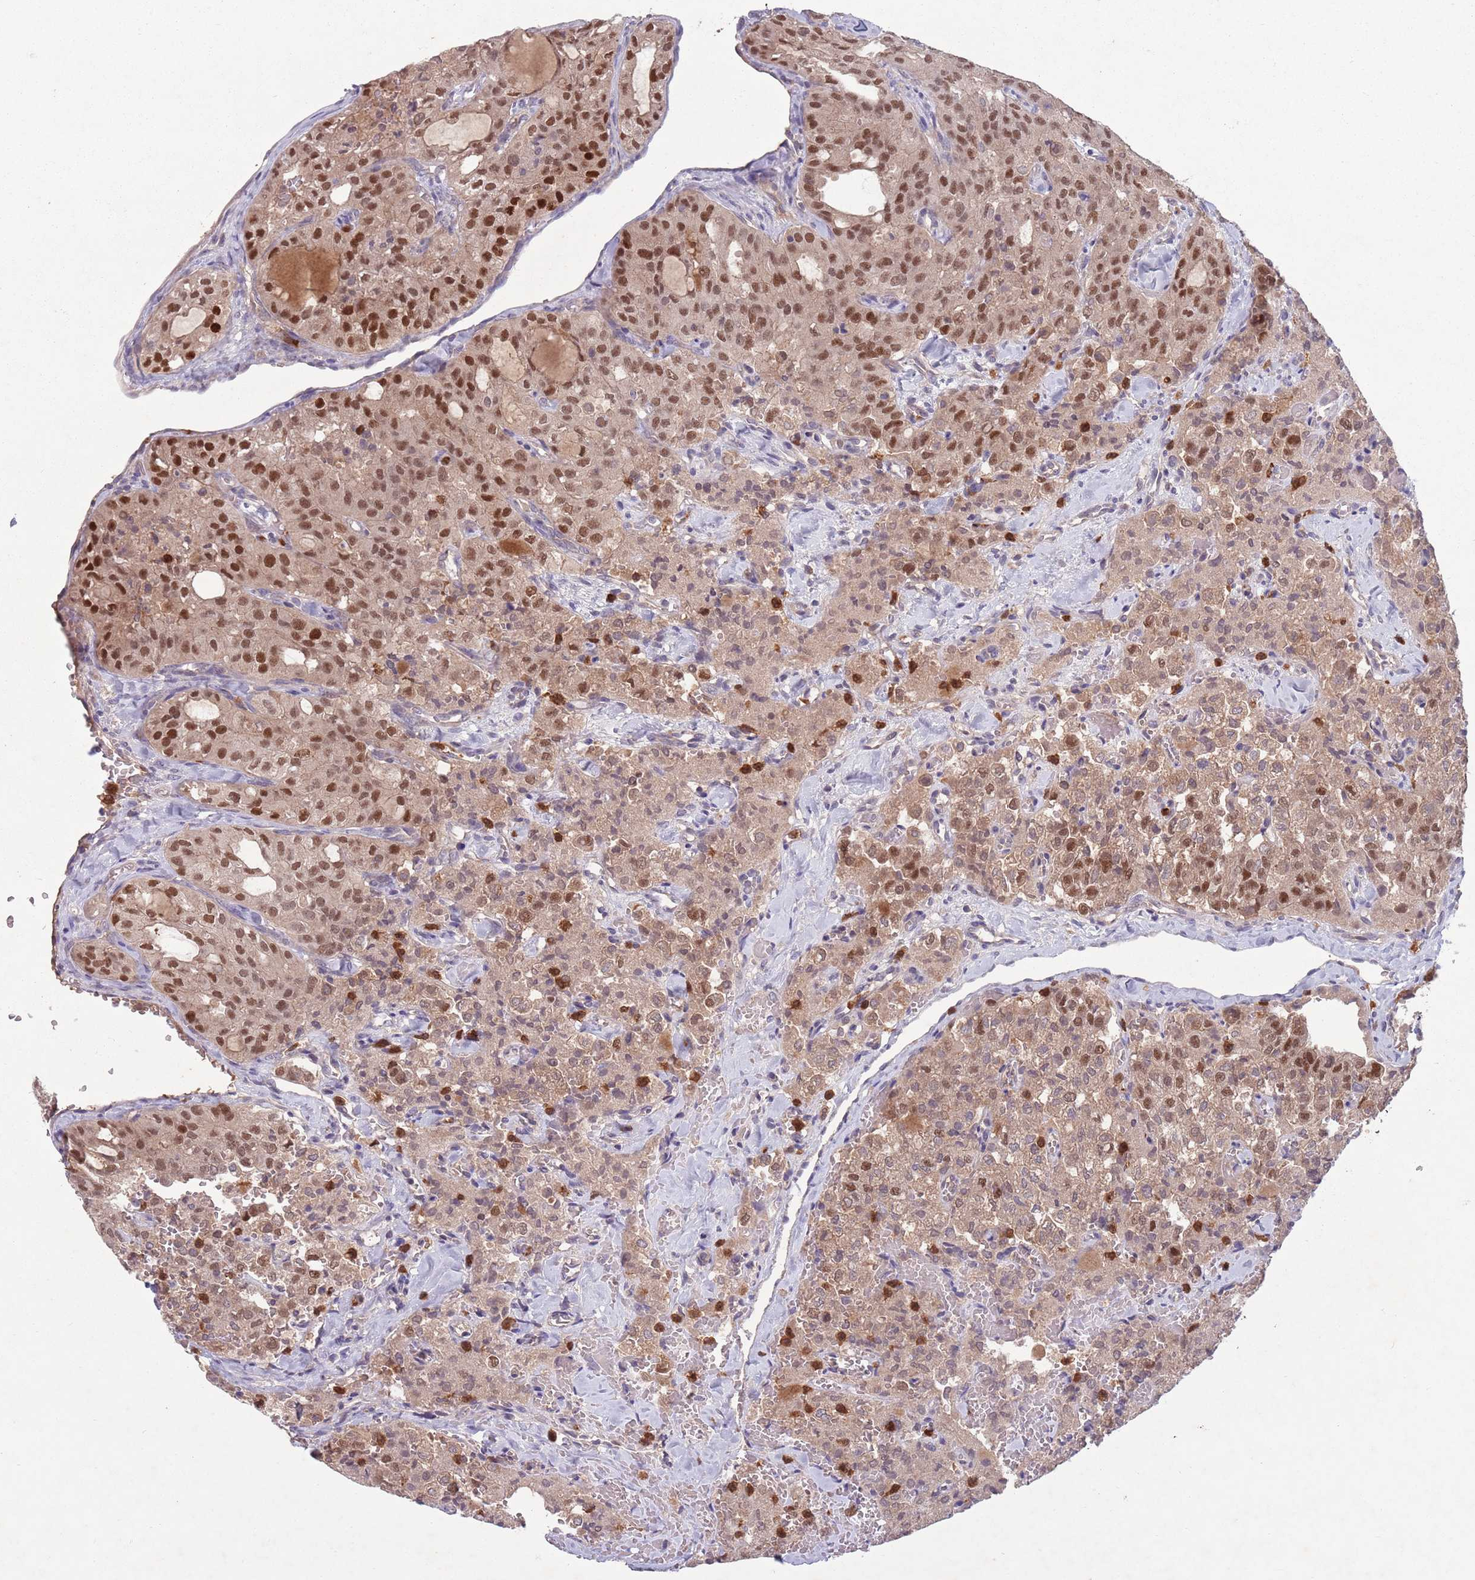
{"staining": {"intensity": "strong", "quantity": "25%-75%", "location": "nuclear"}, "tissue": "thyroid cancer", "cell_type": "Tumor cells", "image_type": "cancer", "snomed": [{"axis": "morphology", "description": "Follicular adenoma carcinoma, NOS"}, {"axis": "topography", "description": "Thyroid gland"}], "caption": "Immunohistochemical staining of thyroid cancer reveals strong nuclear protein expression in about 25%-75% of tumor cells.", "gene": "TYW1", "patient": {"sex": "male", "age": 75}}